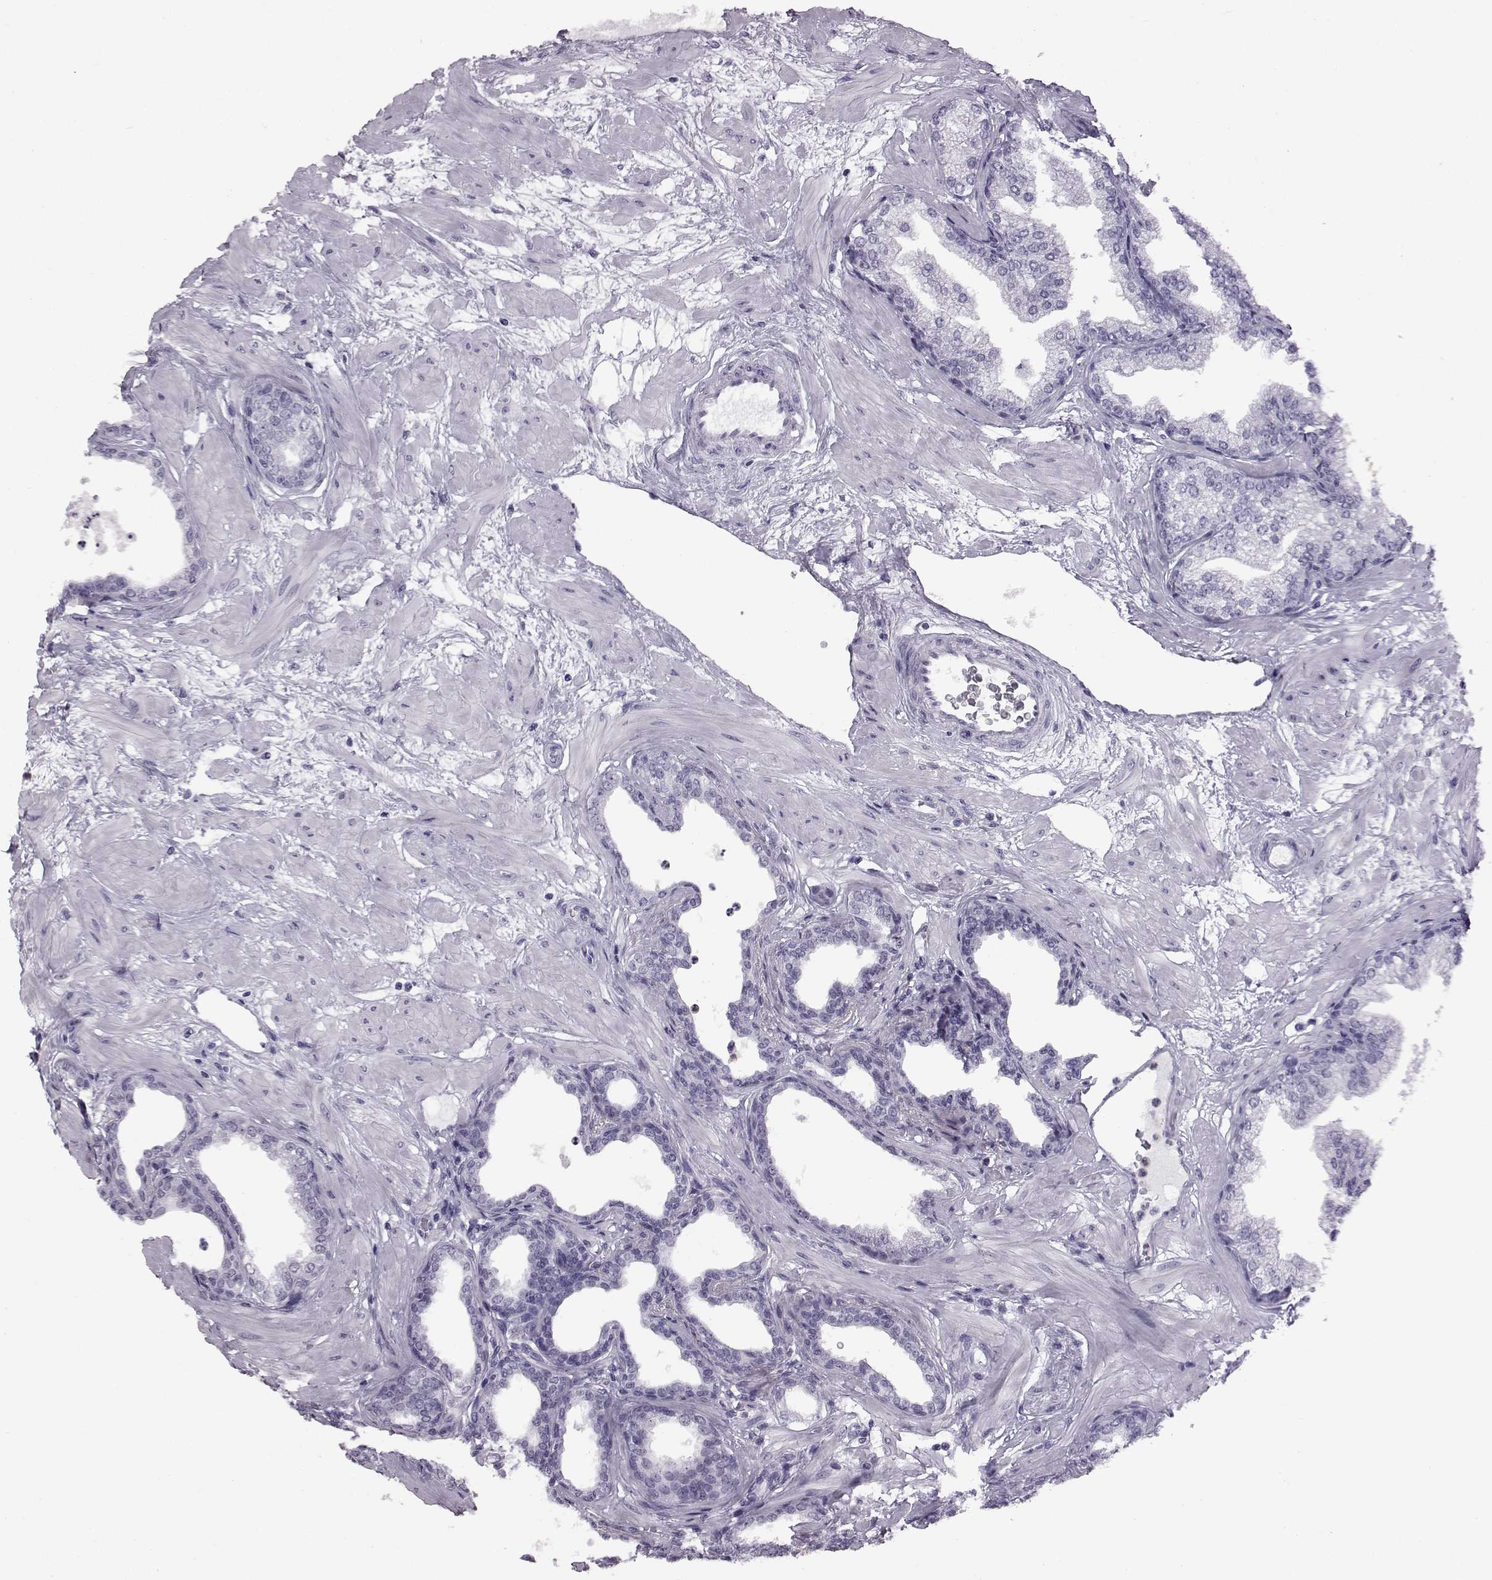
{"staining": {"intensity": "negative", "quantity": "none", "location": "none"}, "tissue": "prostate", "cell_type": "Glandular cells", "image_type": "normal", "snomed": [{"axis": "morphology", "description": "Normal tissue, NOS"}, {"axis": "topography", "description": "Prostate"}], "caption": "The image displays no significant staining in glandular cells of prostate.", "gene": "ADGRG2", "patient": {"sex": "male", "age": 37}}